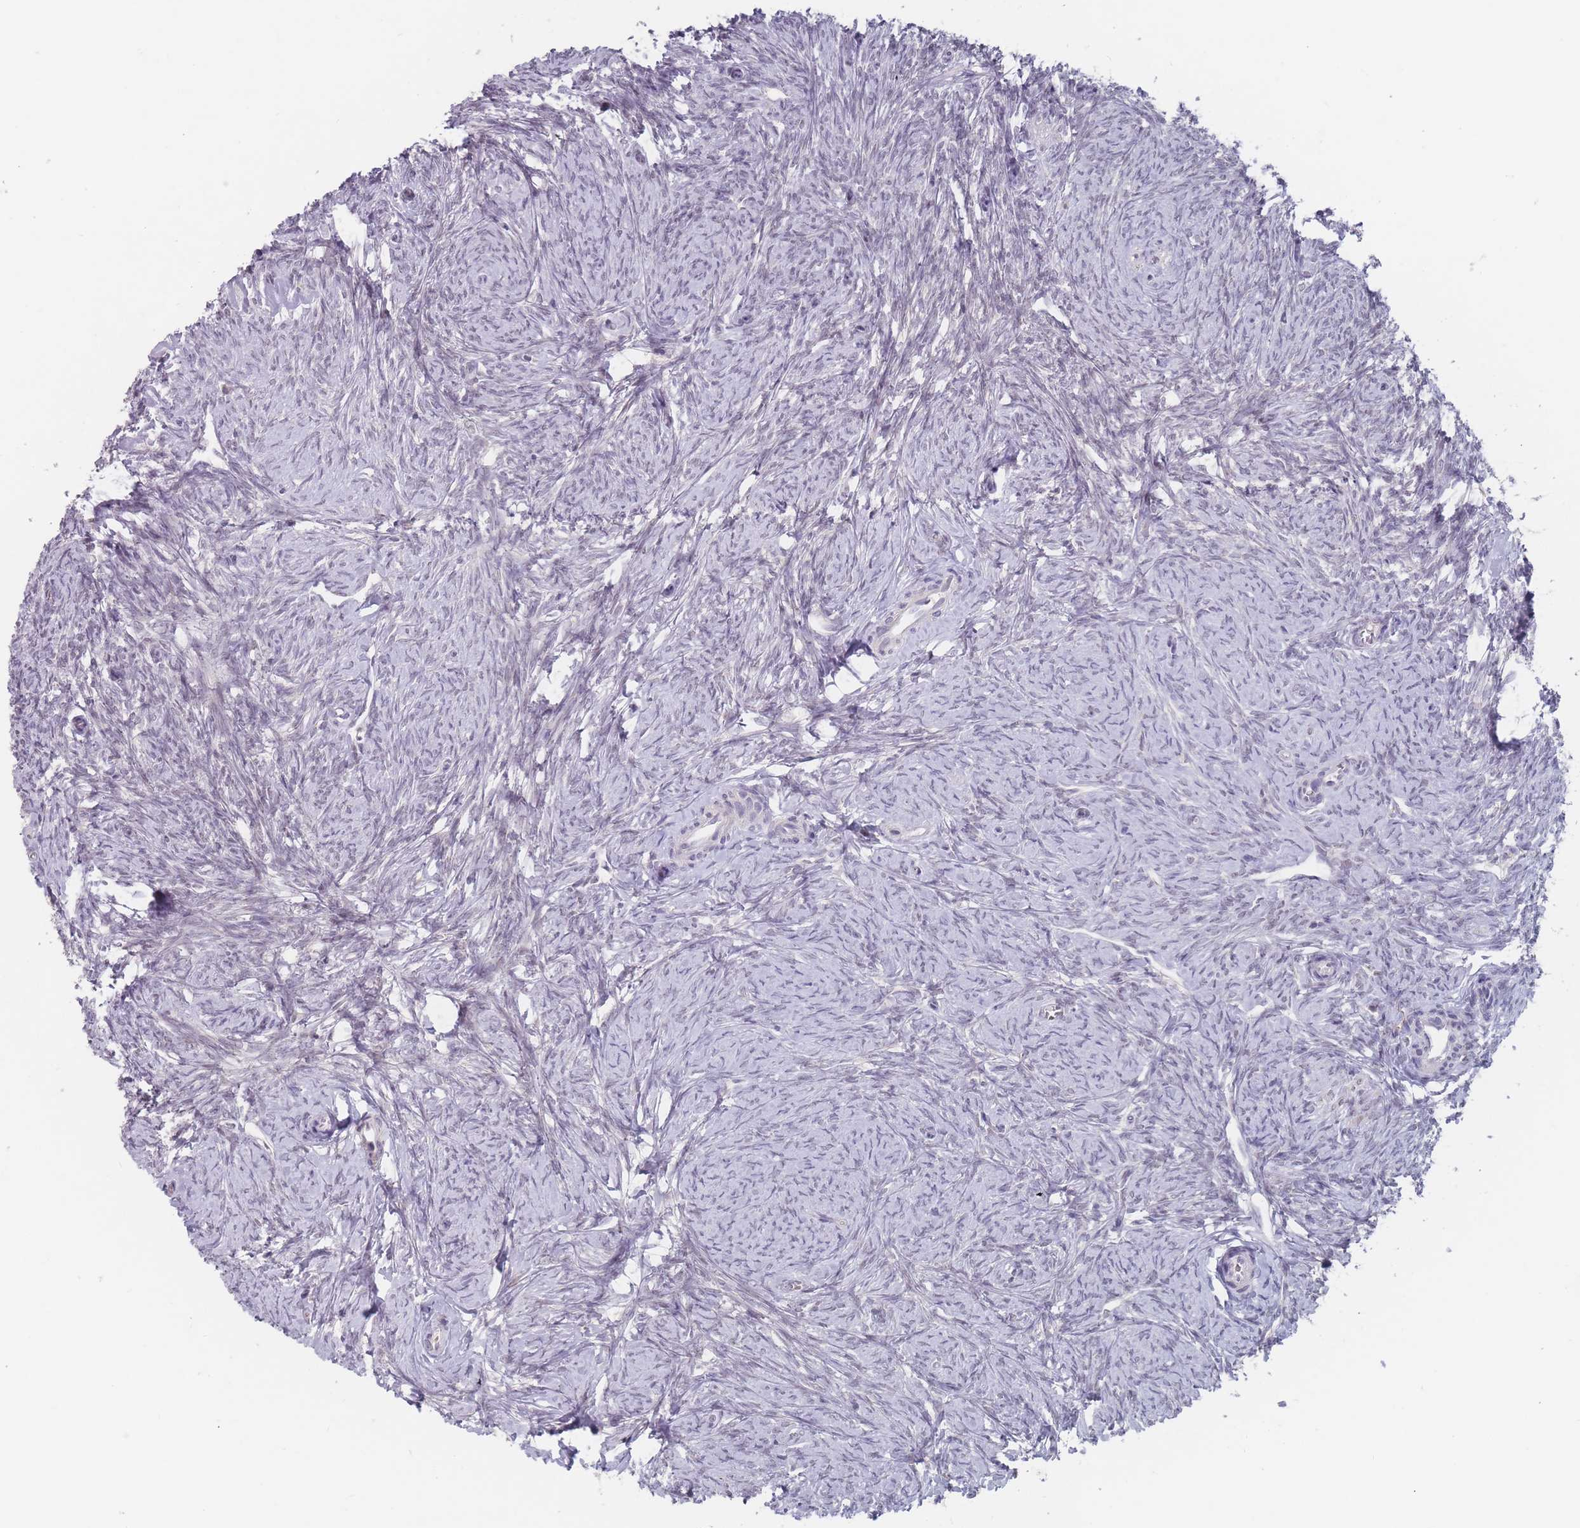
{"staining": {"intensity": "weak", "quantity": "<25%", "location": "nuclear"}, "tissue": "ovary", "cell_type": "Ovarian stroma cells", "image_type": "normal", "snomed": [{"axis": "morphology", "description": "Normal tissue, NOS"}, {"axis": "topography", "description": "Ovary"}], "caption": "This is a image of immunohistochemistry (IHC) staining of normal ovary, which shows no staining in ovarian stroma cells.", "gene": "PEX7", "patient": {"sex": "female", "age": 44}}